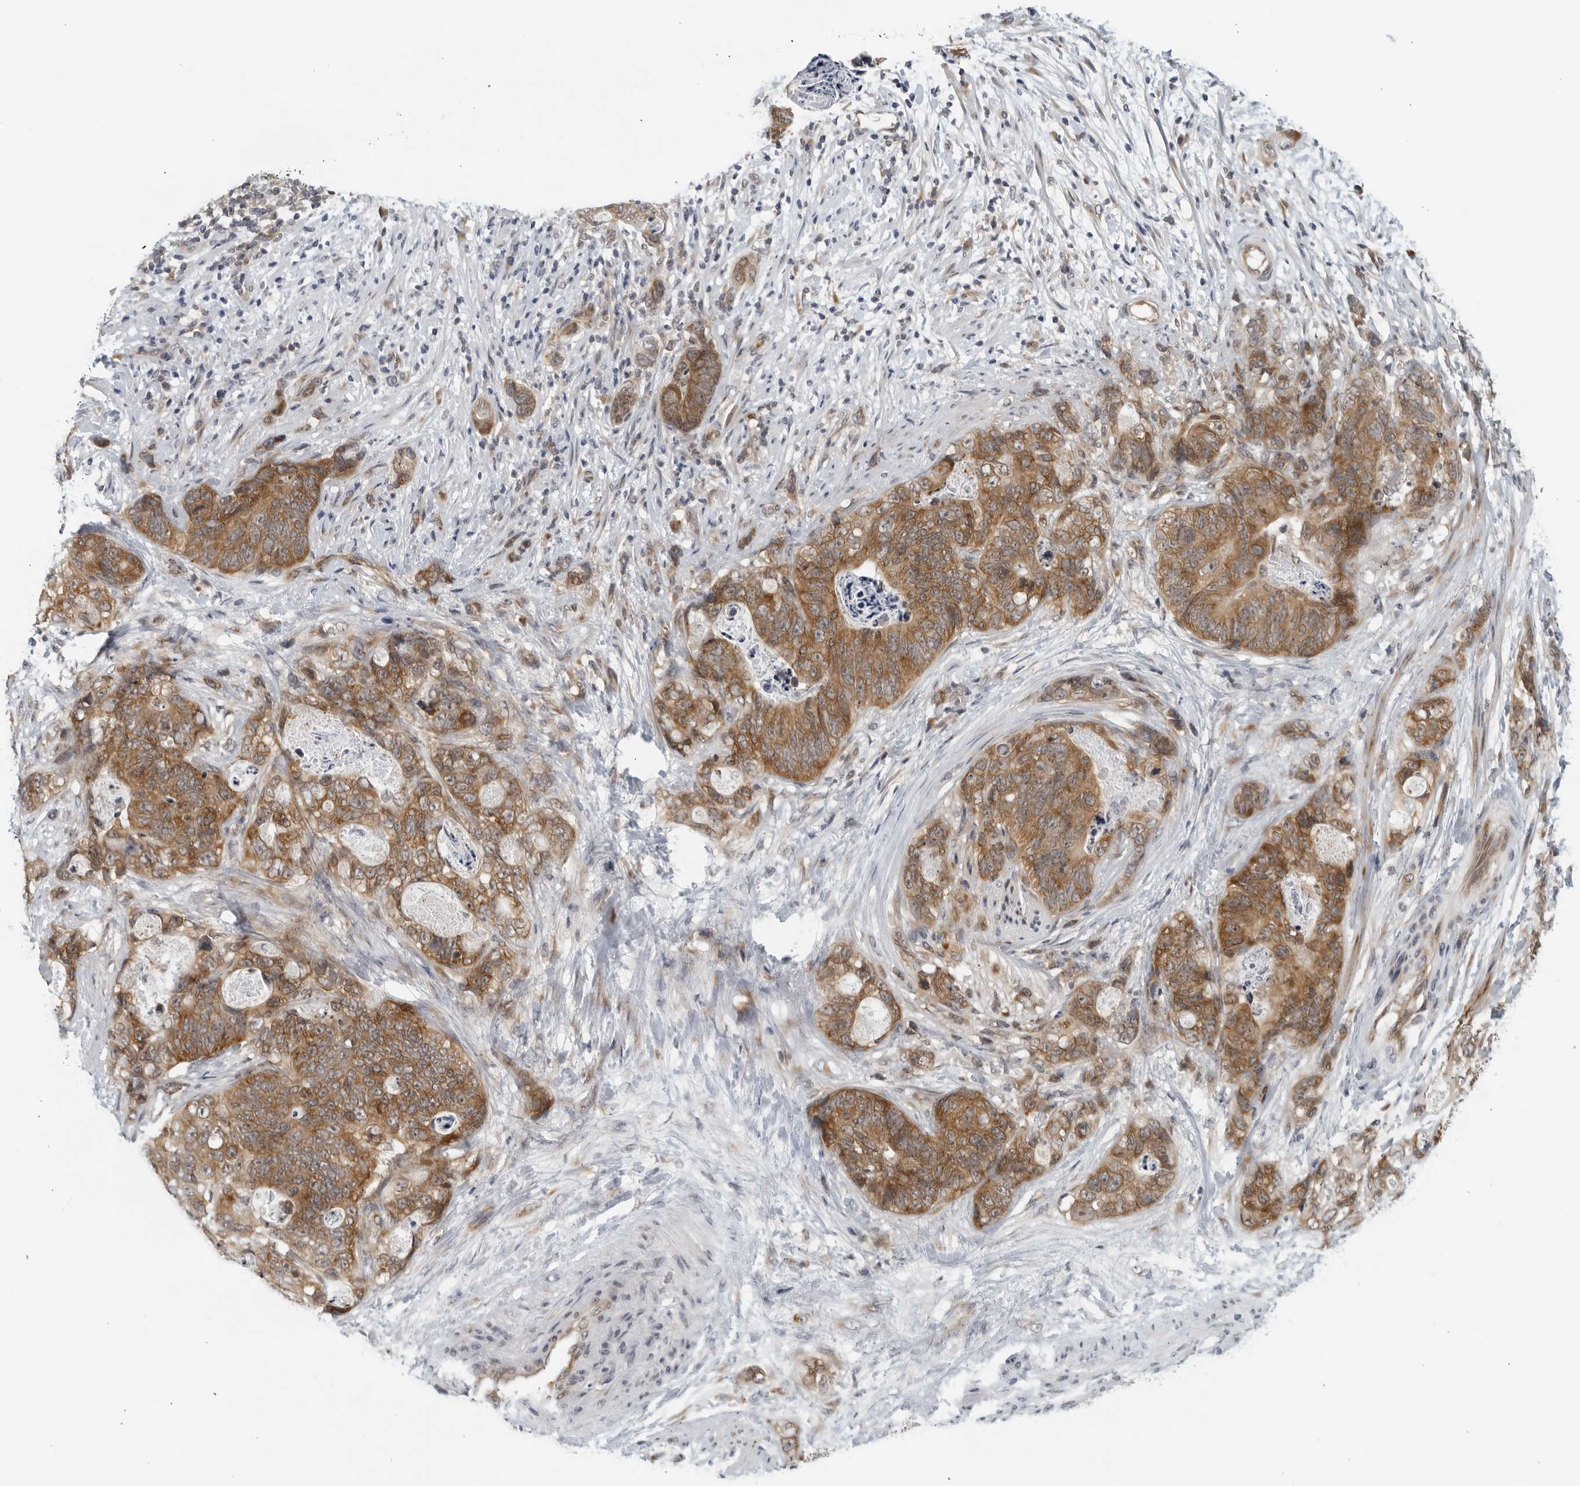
{"staining": {"intensity": "moderate", "quantity": ">75%", "location": "cytoplasmic/membranous"}, "tissue": "stomach cancer", "cell_type": "Tumor cells", "image_type": "cancer", "snomed": [{"axis": "morphology", "description": "Normal tissue, NOS"}, {"axis": "morphology", "description": "Adenocarcinoma, NOS"}, {"axis": "topography", "description": "Stomach"}], "caption": "Protein expression analysis of human stomach cancer reveals moderate cytoplasmic/membranous staining in approximately >75% of tumor cells. Nuclei are stained in blue.", "gene": "RC3H1", "patient": {"sex": "female", "age": 89}}